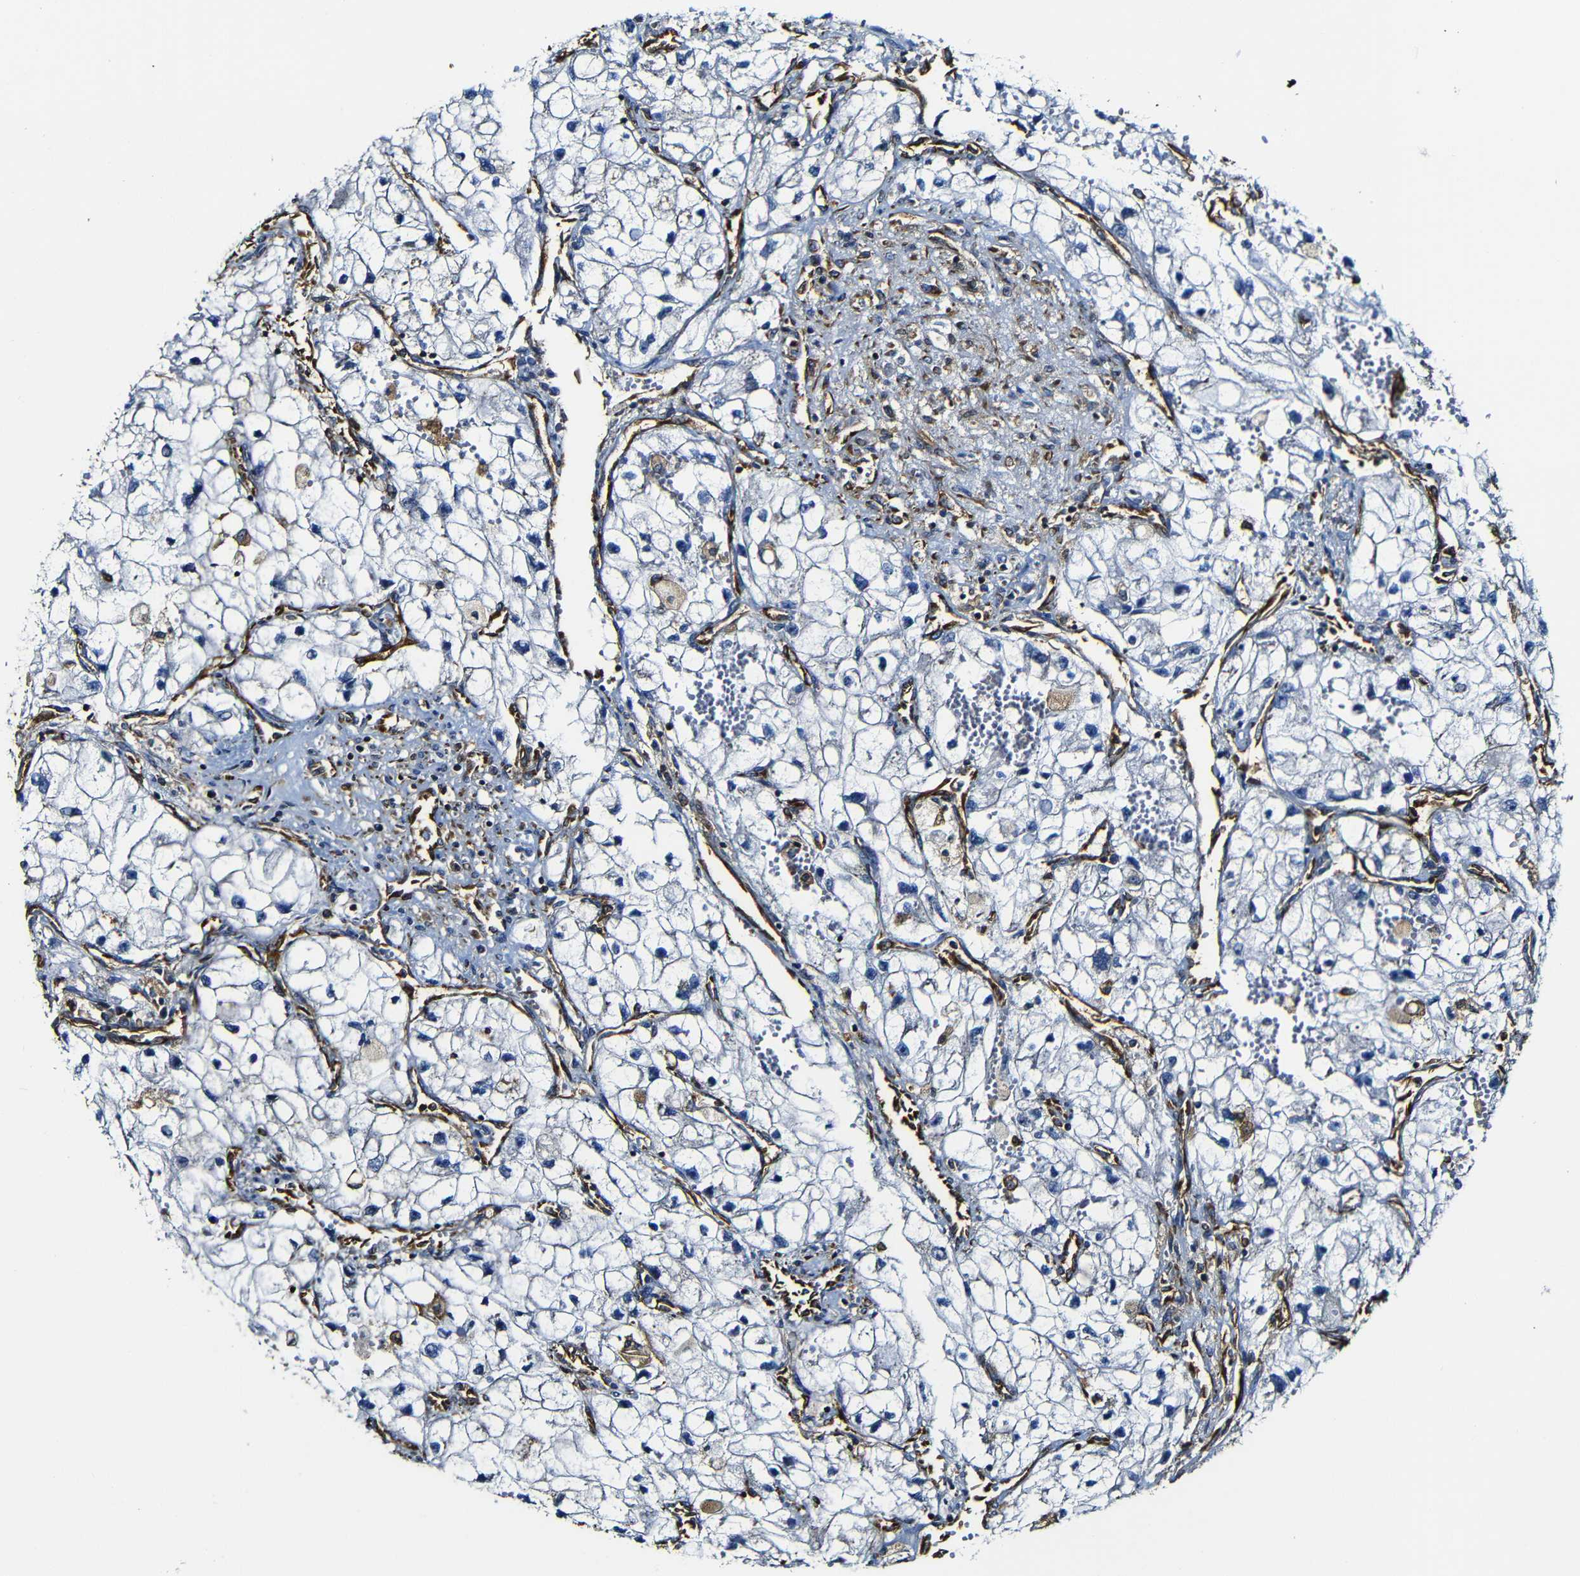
{"staining": {"intensity": "negative", "quantity": "none", "location": "none"}, "tissue": "renal cancer", "cell_type": "Tumor cells", "image_type": "cancer", "snomed": [{"axis": "morphology", "description": "Adenocarcinoma, NOS"}, {"axis": "topography", "description": "Kidney"}], "caption": "Renal adenocarcinoma was stained to show a protein in brown. There is no significant positivity in tumor cells.", "gene": "MSN", "patient": {"sex": "female", "age": 70}}